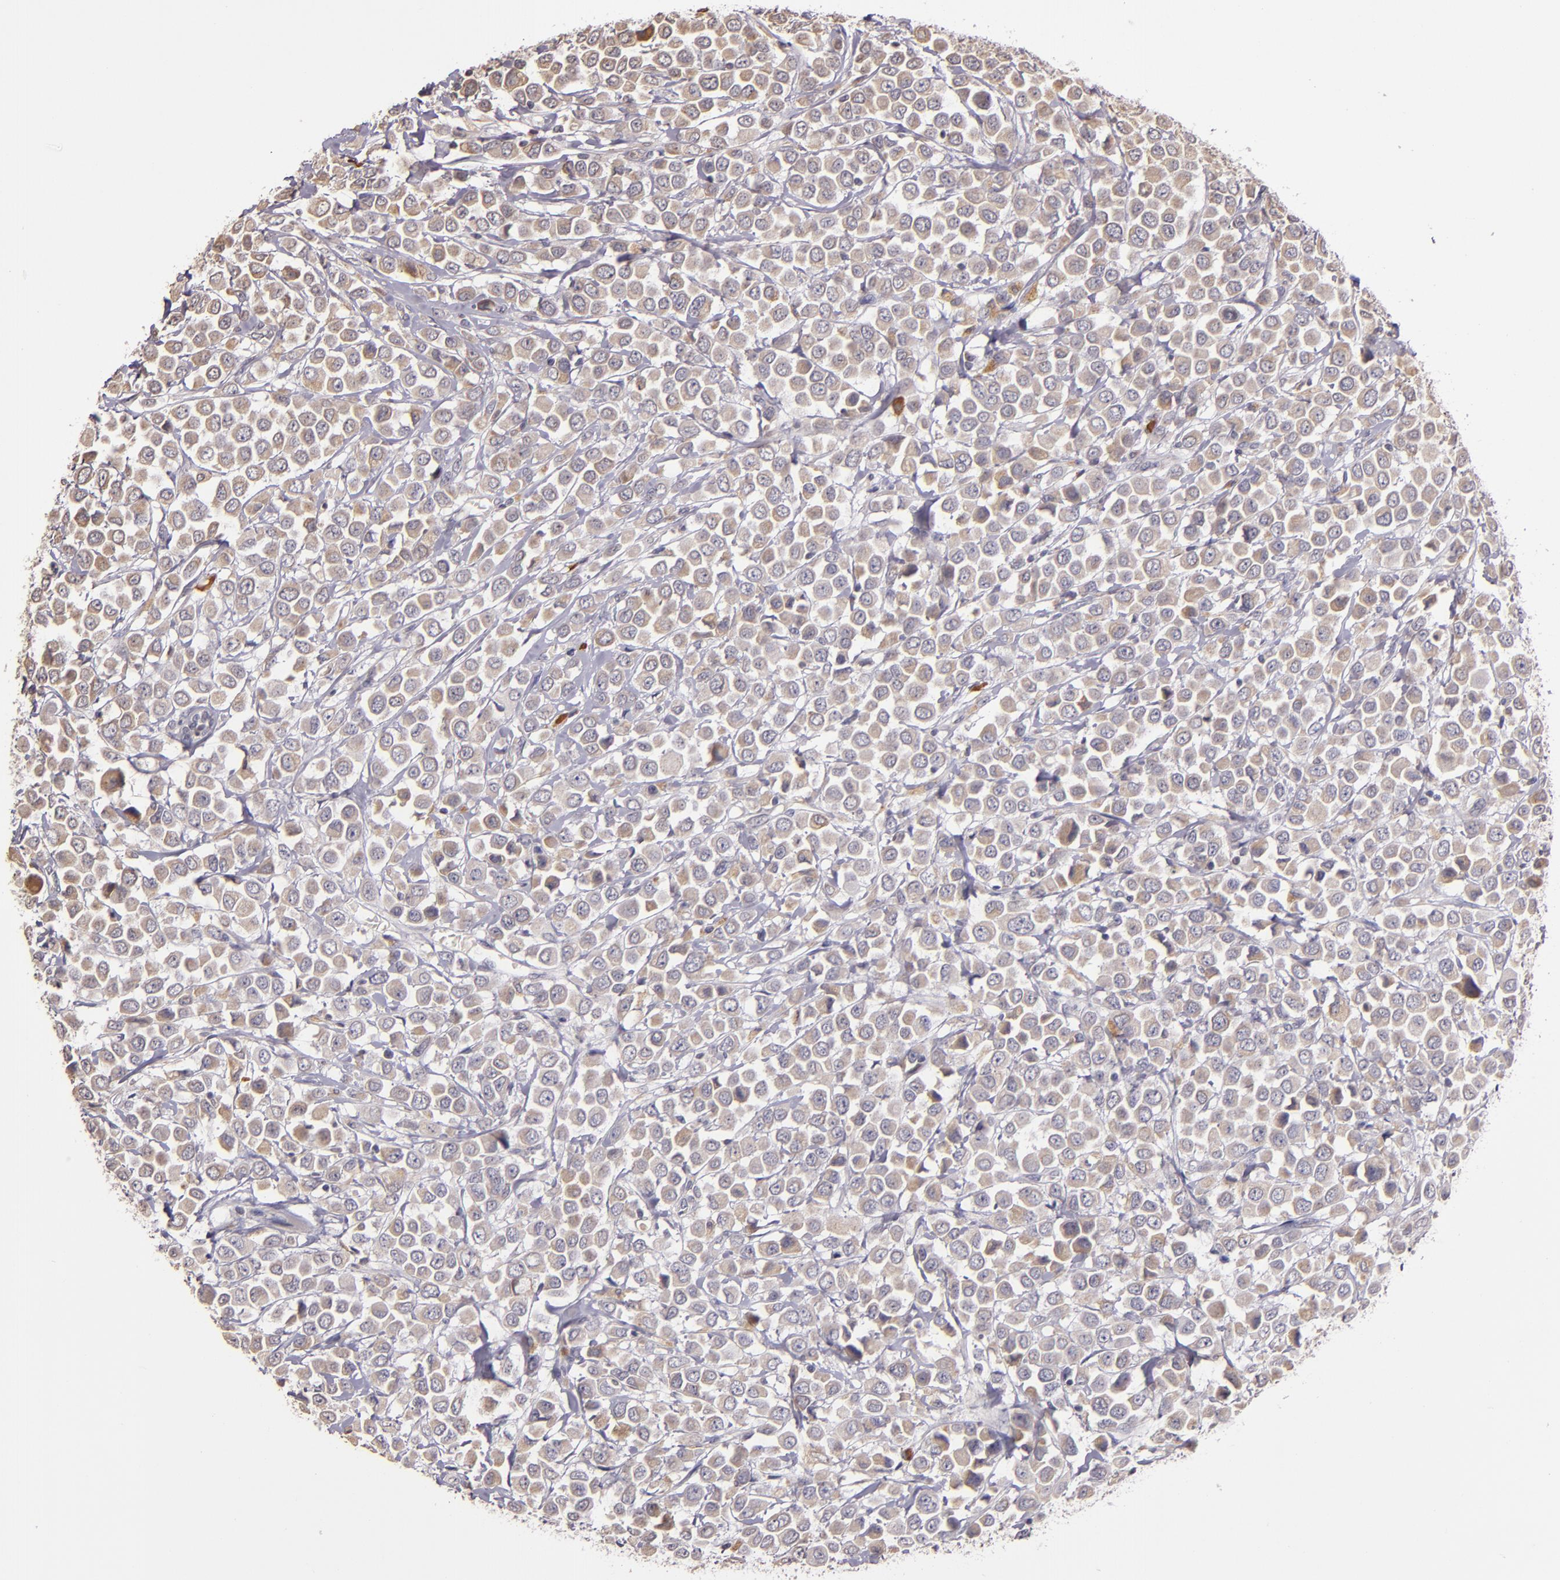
{"staining": {"intensity": "weak", "quantity": ">75%", "location": "cytoplasmic/membranous"}, "tissue": "breast cancer", "cell_type": "Tumor cells", "image_type": "cancer", "snomed": [{"axis": "morphology", "description": "Duct carcinoma"}, {"axis": "topography", "description": "Breast"}], "caption": "Immunohistochemistry (IHC) (DAB (3,3'-diaminobenzidine)) staining of human invasive ductal carcinoma (breast) demonstrates weak cytoplasmic/membranous protein expression in approximately >75% of tumor cells. (DAB (3,3'-diaminobenzidine) = brown stain, brightfield microscopy at high magnification).", "gene": "ABL1", "patient": {"sex": "female", "age": 61}}